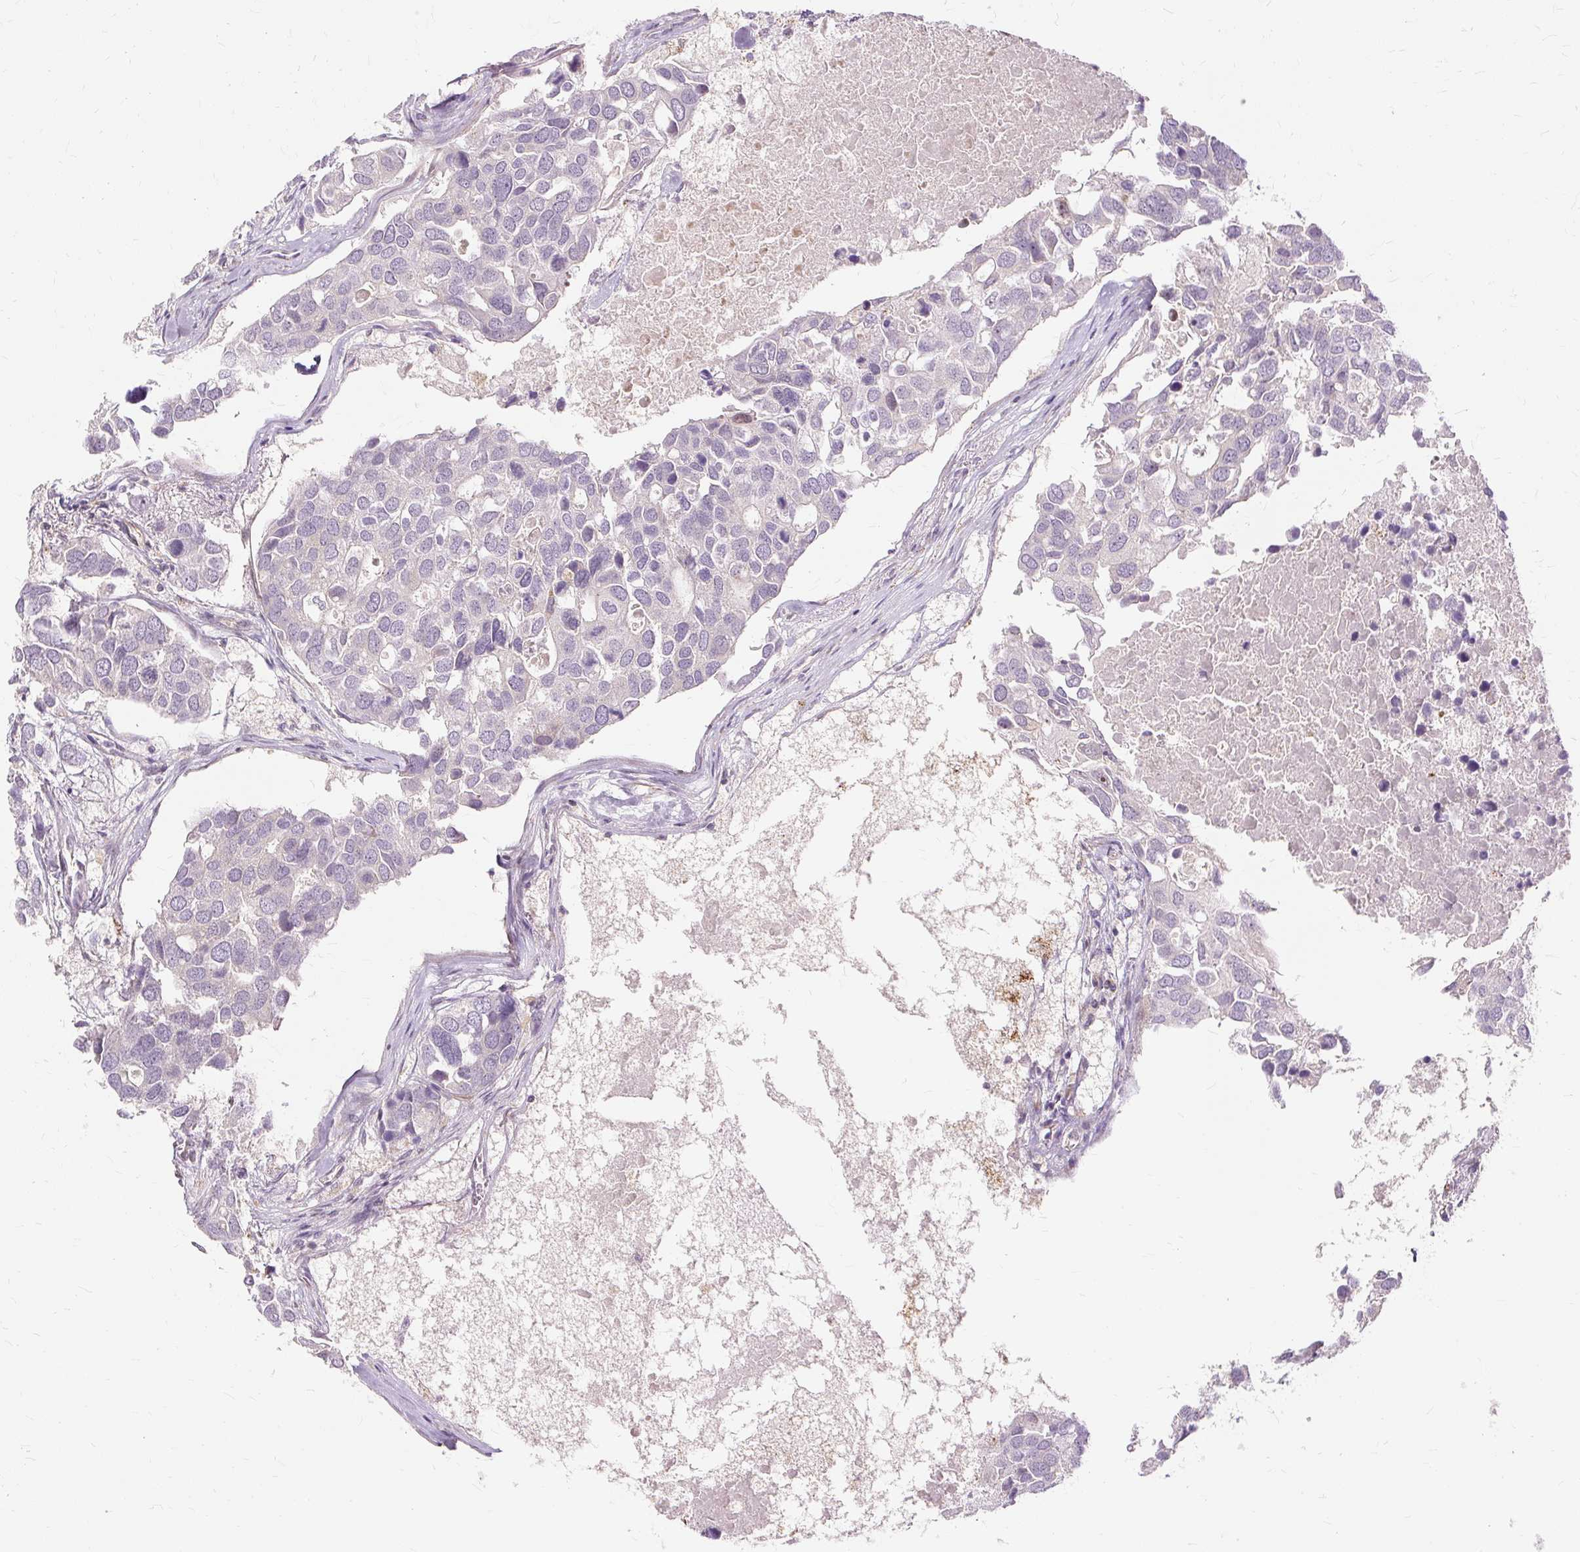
{"staining": {"intensity": "negative", "quantity": "none", "location": "none"}, "tissue": "breast cancer", "cell_type": "Tumor cells", "image_type": "cancer", "snomed": [{"axis": "morphology", "description": "Duct carcinoma"}, {"axis": "topography", "description": "Breast"}], "caption": "The histopathology image exhibits no significant expression in tumor cells of breast cancer.", "gene": "MMACHC", "patient": {"sex": "female", "age": 83}}